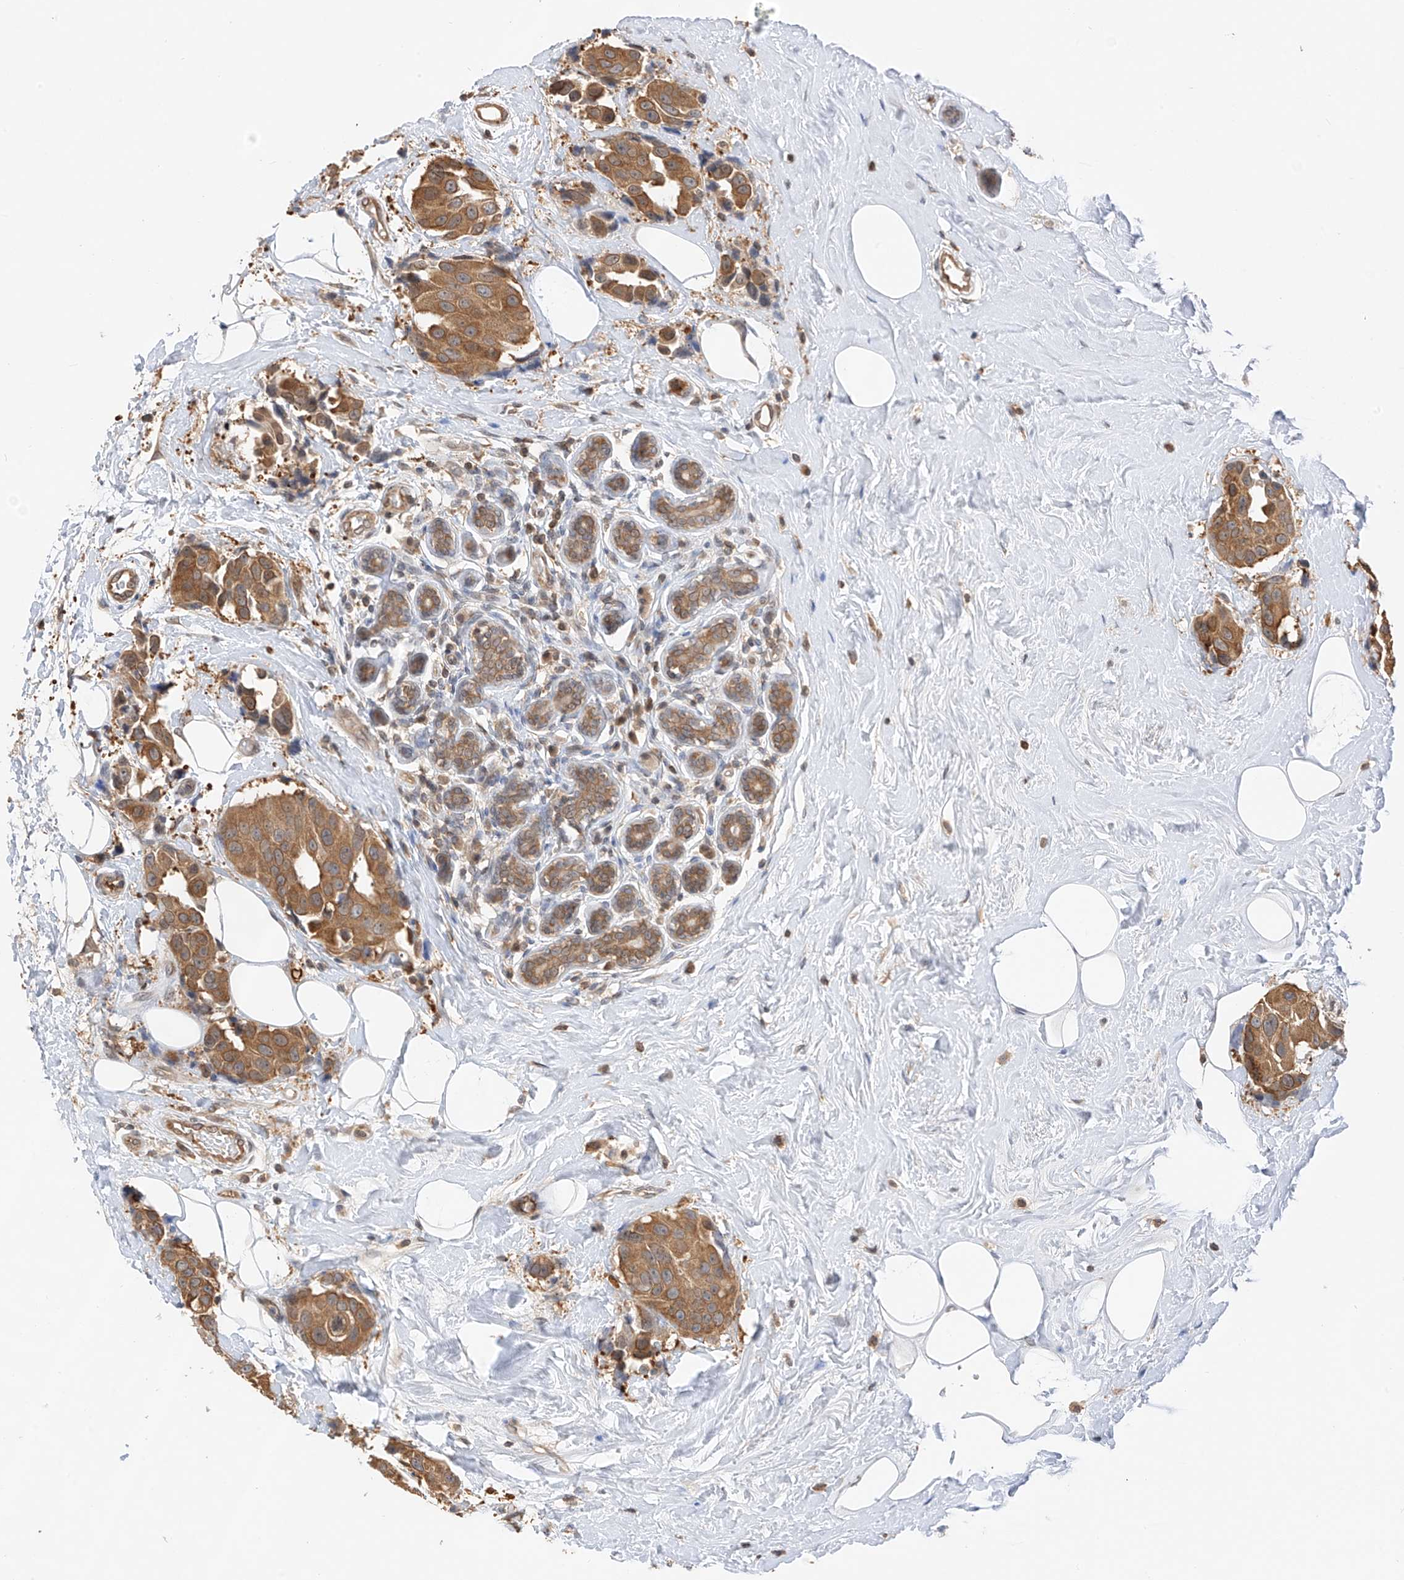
{"staining": {"intensity": "moderate", "quantity": ">75%", "location": "cytoplasmic/membranous"}, "tissue": "breast cancer", "cell_type": "Tumor cells", "image_type": "cancer", "snomed": [{"axis": "morphology", "description": "Normal tissue, NOS"}, {"axis": "morphology", "description": "Duct carcinoma"}, {"axis": "topography", "description": "Breast"}], "caption": "This micrograph reveals immunohistochemistry (IHC) staining of human breast cancer (infiltrating ductal carcinoma), with medium moderate cytoplasmic/membranous positivity in about >75% of tumor cells.", "gene": "PPA2", "patient": {"sex": "female", "age": 39}}